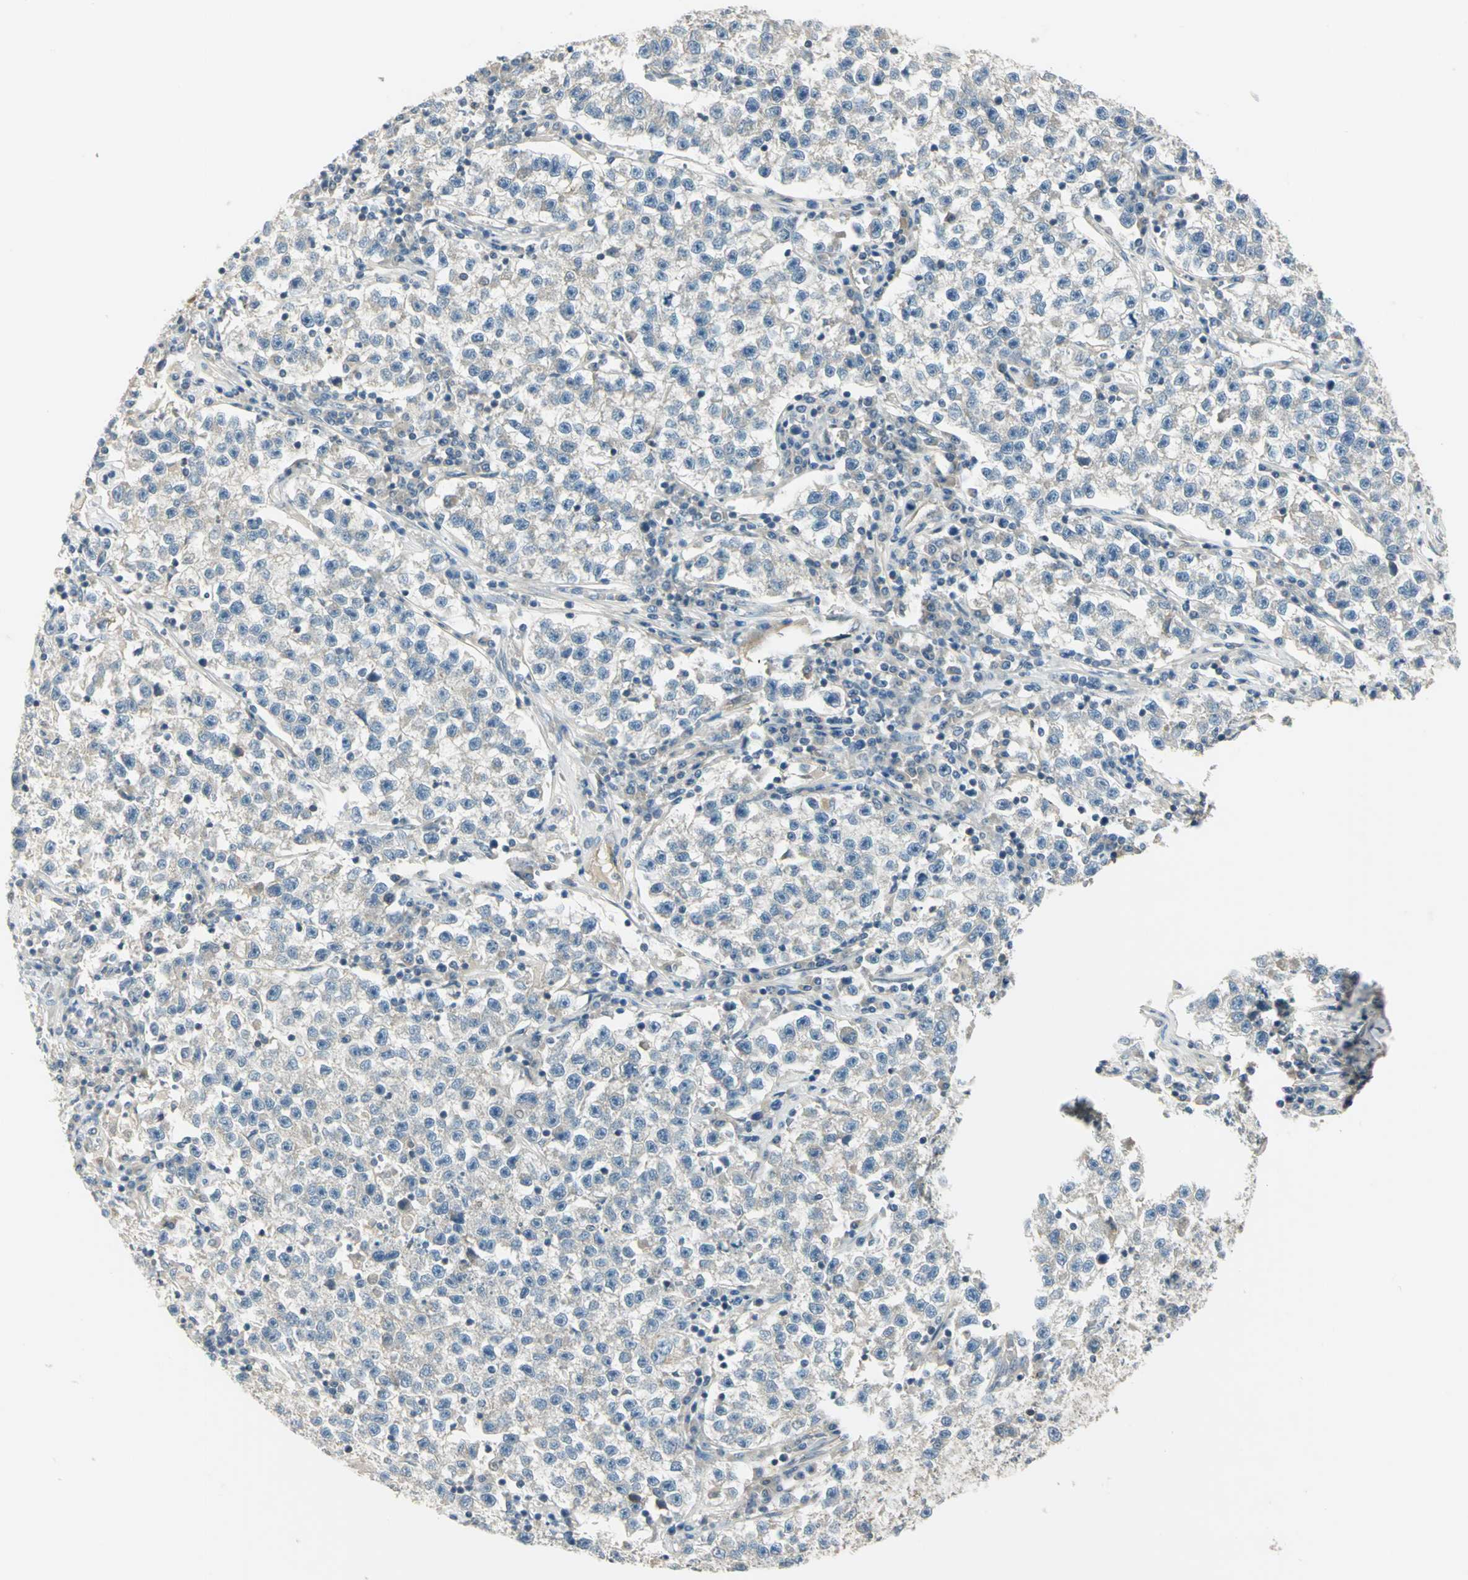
{"staining": {"intensity": "weak", "quantity": ">75%", "location": "cytoplasmic/membranous"}, "tissue": "testis cancer", "cell_type": "Tumor cells", "image_type": "cancer", "snomed": [{"axis": "morphology", "description": "Seminoma, NOS"}, {"axis": "topography", "description": "Testis"}], "caption": "Protein staining of testis cancer (seminoma) tissue displays weak cytoplasmic/membranous staining in about >75% of tumor cells.", "gene": "PRKAA1", "patient": {"sex": "male", "age": 22}}